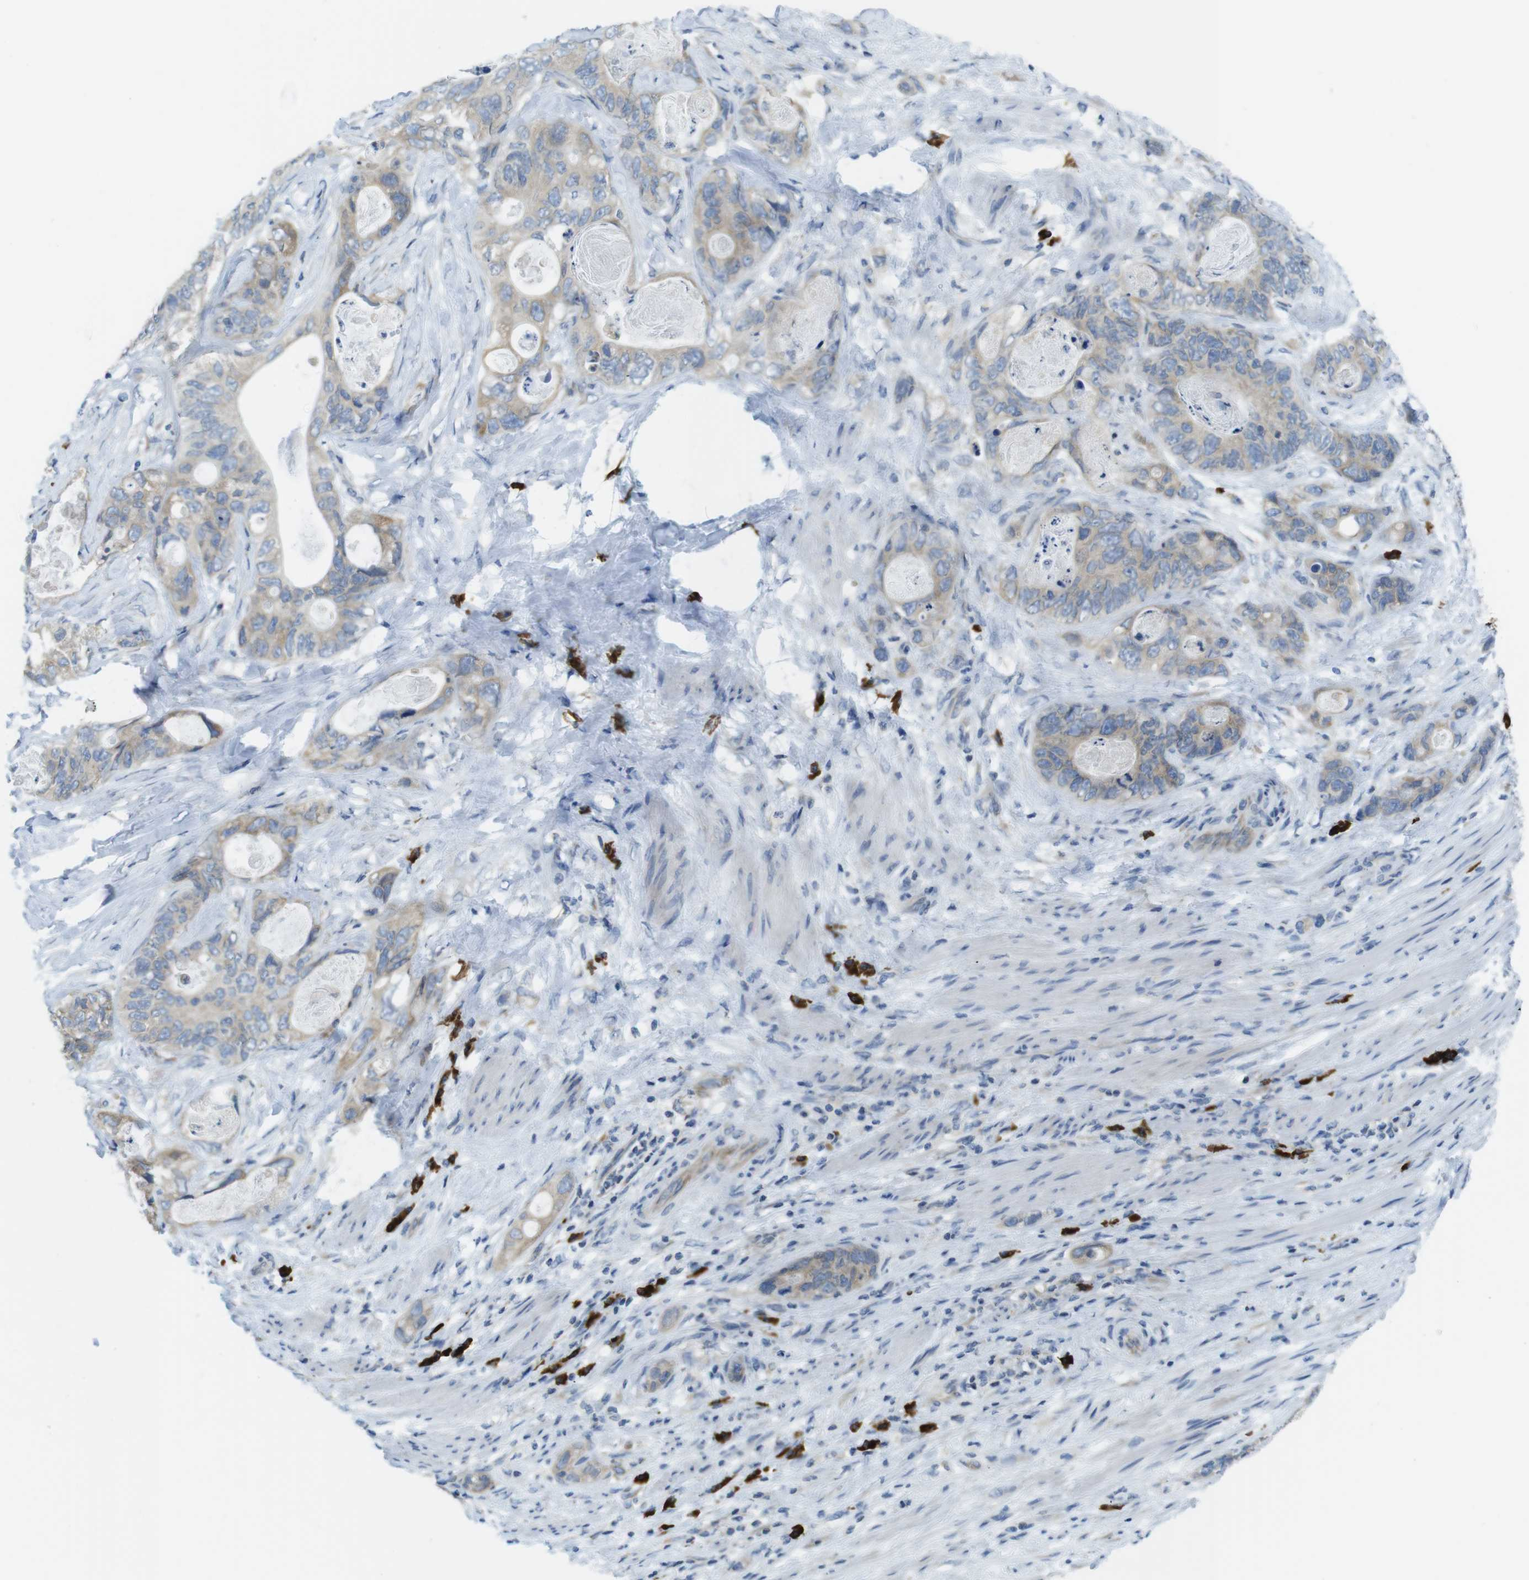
{"staining": {"intensity": "weak", "quantity": ">75%", "location": "cytoplasmic/membranous"}, "tissue": "stomach cancer", "cell_type": "Tumor cells", "image_type": "cancer", "snomed": [{"axis": "morphology", "description": "Adenocarcinoma, NOS"}, {"axis": "topography", "description": "Stomach"}], "caption": "Weak cytoplasmic/membranous protein positivity is appreciated in approximately >75% of tumor cells in stomach cancer (adenocarcinoma). The staining was performed using DAB to visualize the protein expression in brown, while the nuclei were stained in blue with hematoxylin (Magnification: 20x).", "gene": "CLPTM1L", "patient": {"sex": "female", "age": 89}}